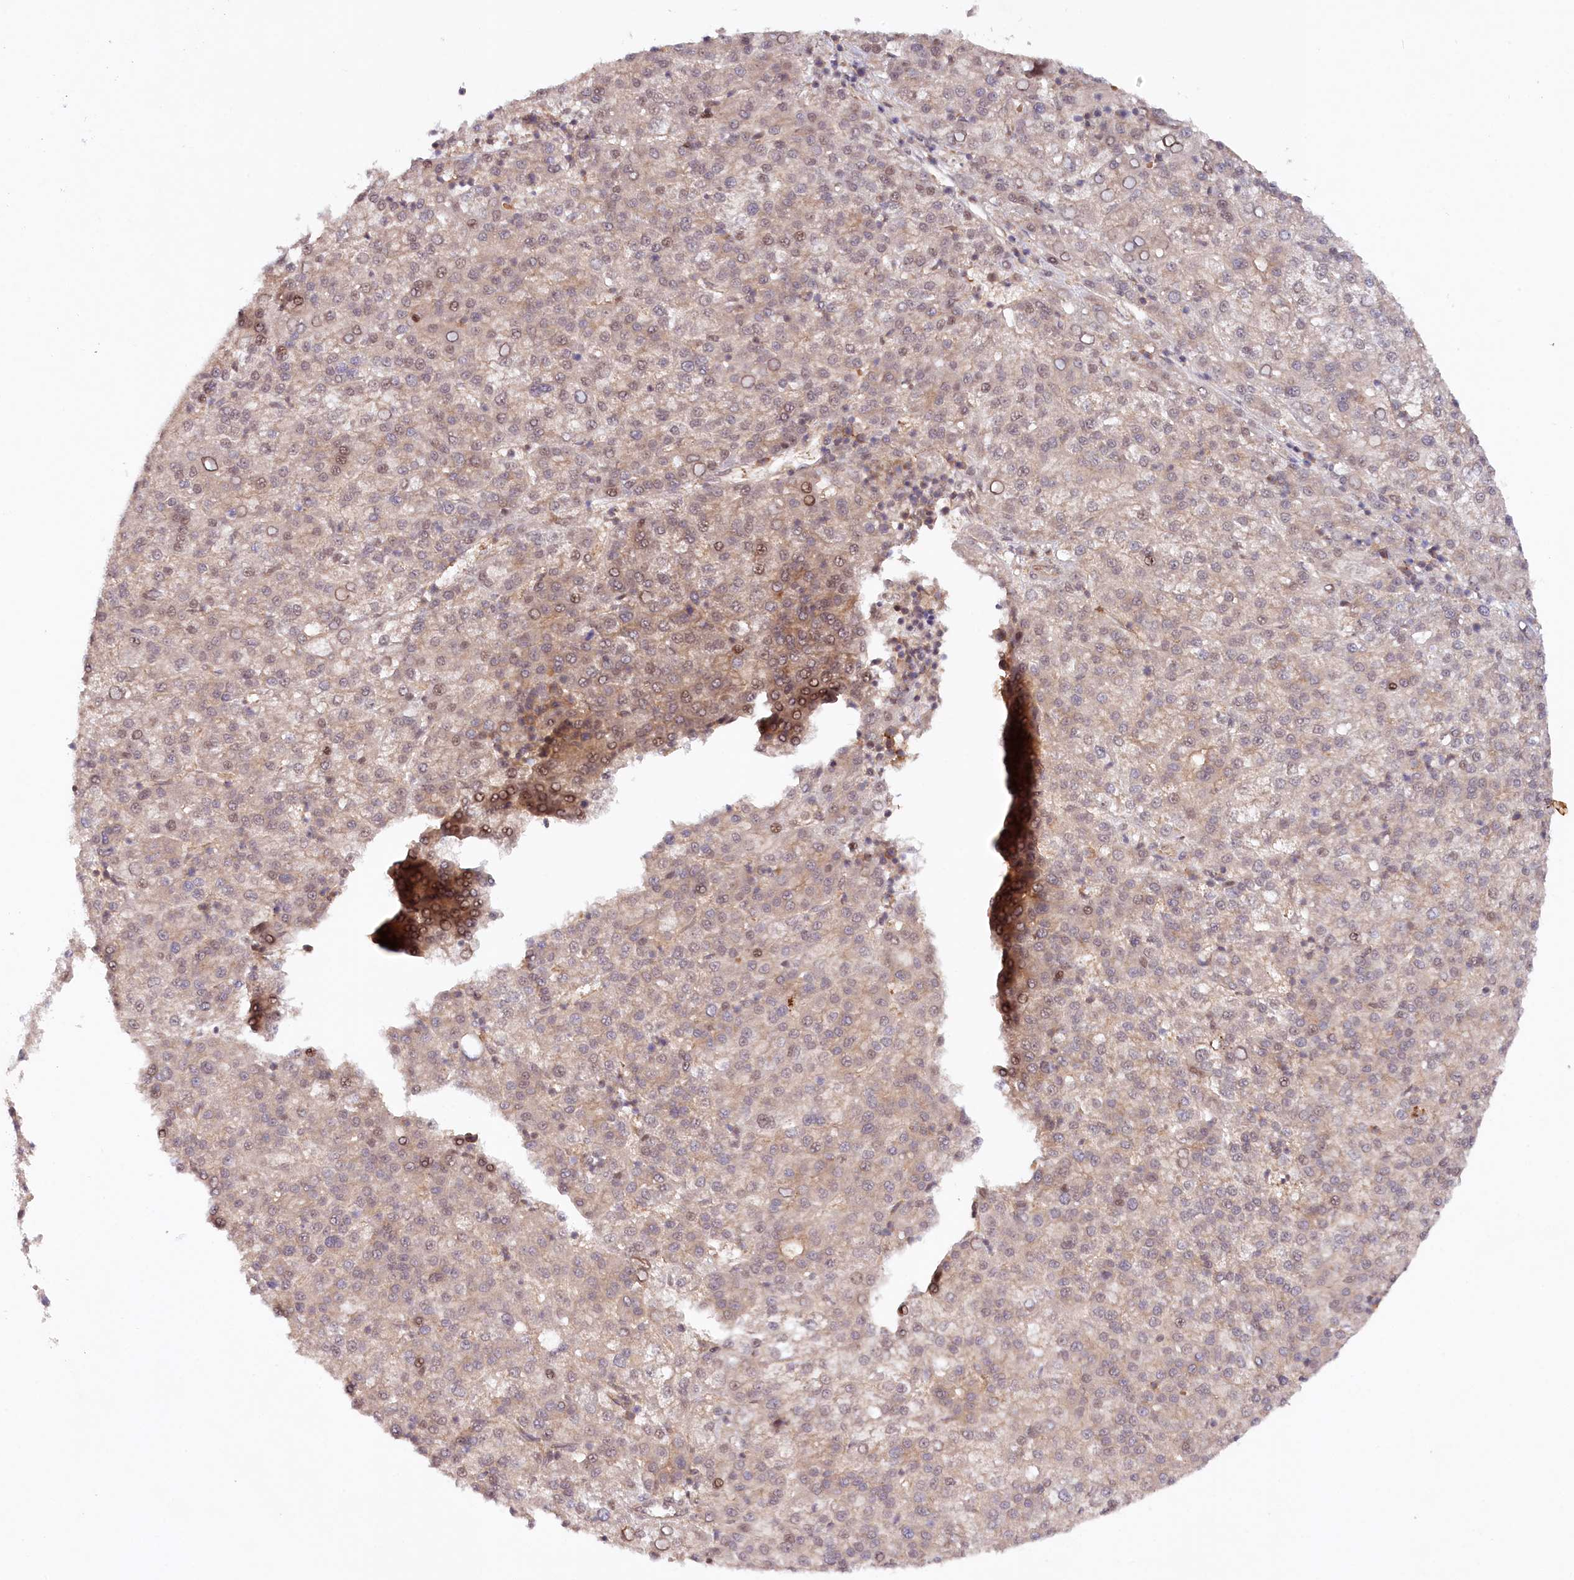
{"staining": {"intensity": "weak", "quantity": "25%-75%", "location": "cytoplasmic/membranous,nuclear"}, "tissue": "liver cancer", "cell_type": "Tumor cells", "image_type": "cancer", "snomed": [{"axis": "morphology", "description": "Carcinoma, Hepatocellular, NOS"}, {"axis": "topography", "description": "Liver"}], "caption": "Brown immunohistochemical staining in liver cancer (hepatocellular carcinoma) reveals weak cytoplasmic/membranous and nuclear staining in approximately 25%-75% of tumor cells.", "gene": "CCDC65", "patient": {"sex": "female", "age": 58}}